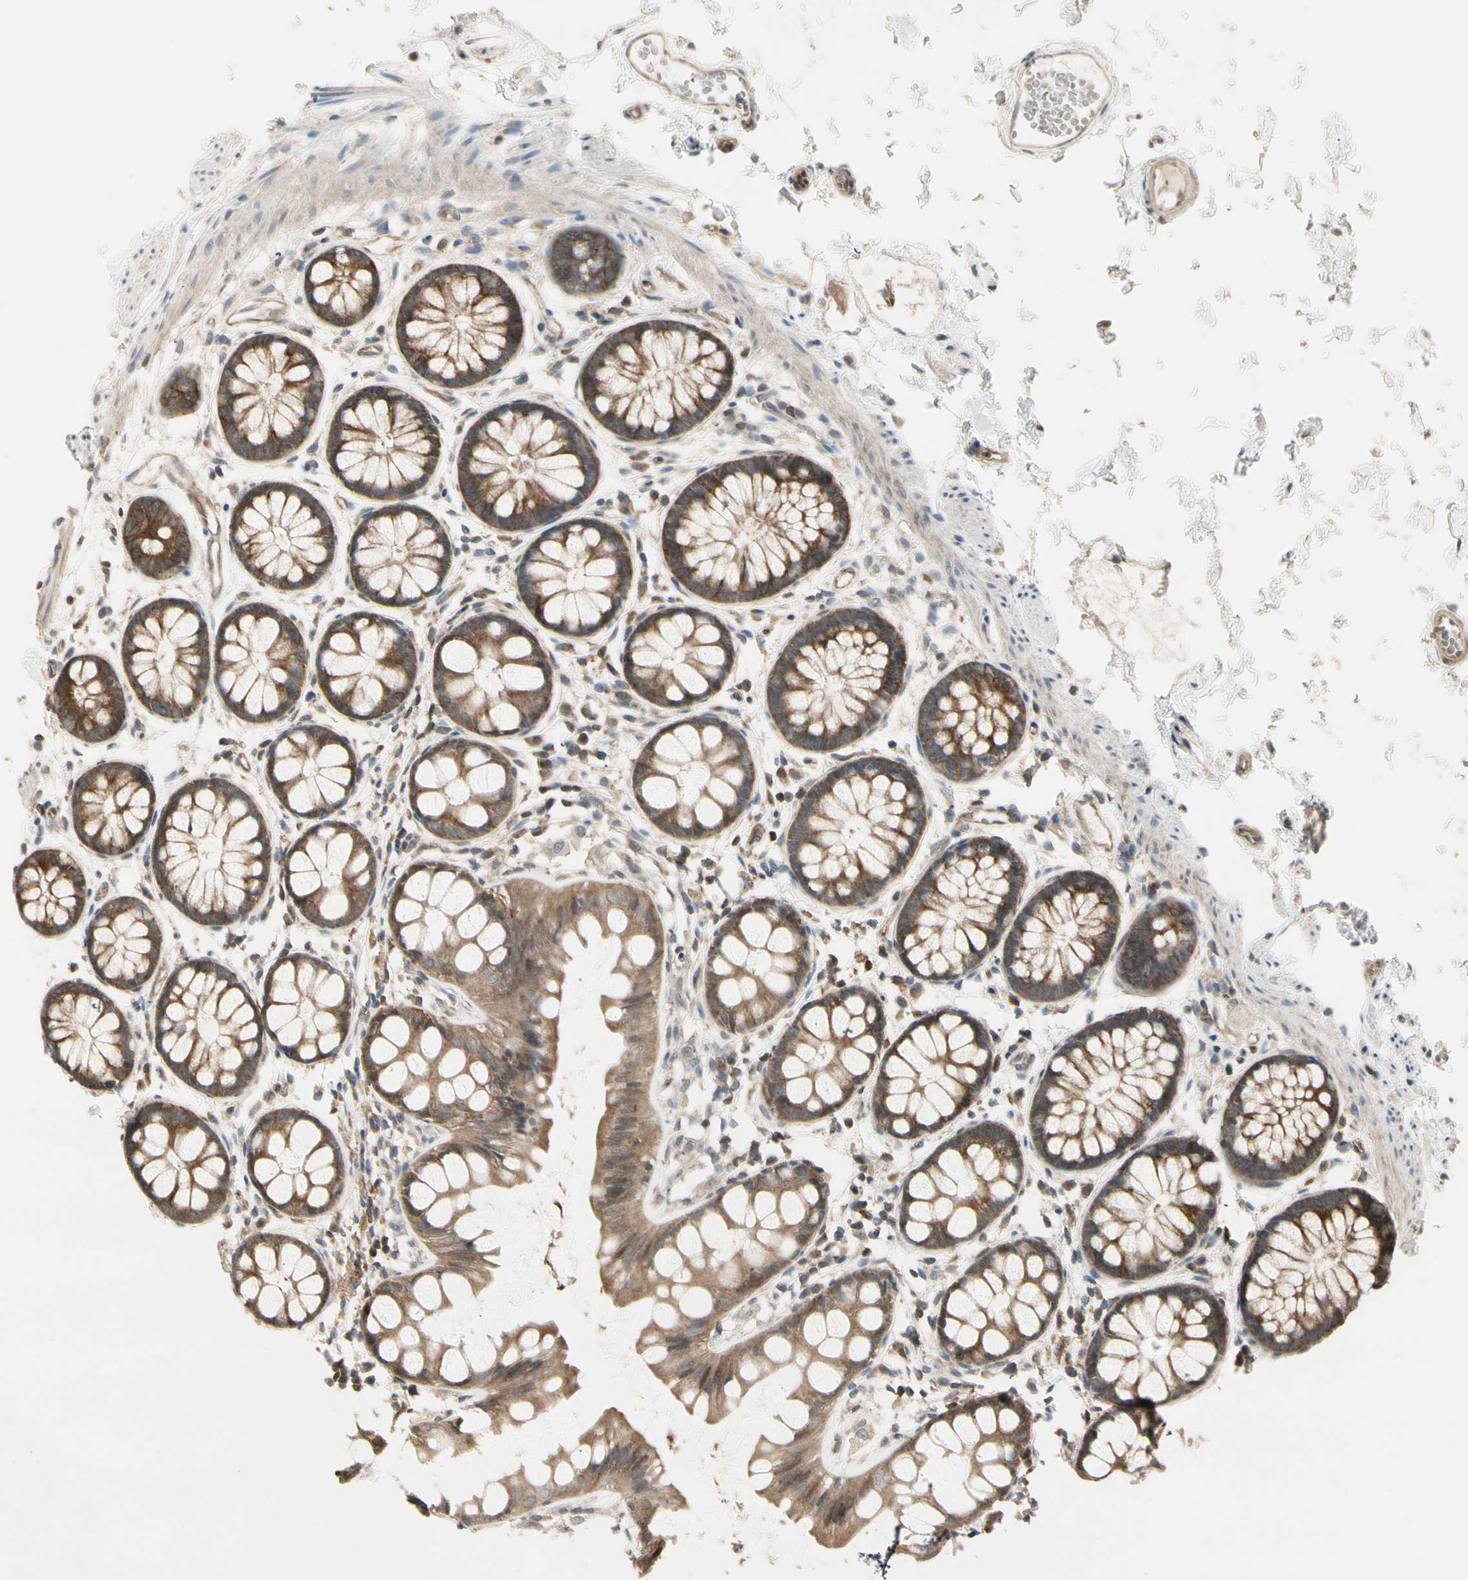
{"staining": {"intensity": "moderate", "quantity": ">75%", "location": "cytoplasmic/membranous"}, "tissue": "rectum", "cell_type": "Glandular cells", "image_type": "normal", "snomed": [{"axis": "morphology", "description": "Normal tissue, NOS"}, {"axis": "topography", "description": "Rectum"}], "caption": "Brown immunohistochemical staining in benign rectum reveals moderate cytoplasmic/membranous positivity in approximately >75% of glandular cells. (Stains: DAB in brown, nuclei in blue, Microscopy: brightfield microscopy at high magnification).", "gene": "OXSR1", "patient": {"sex": "female", "age": 66}}